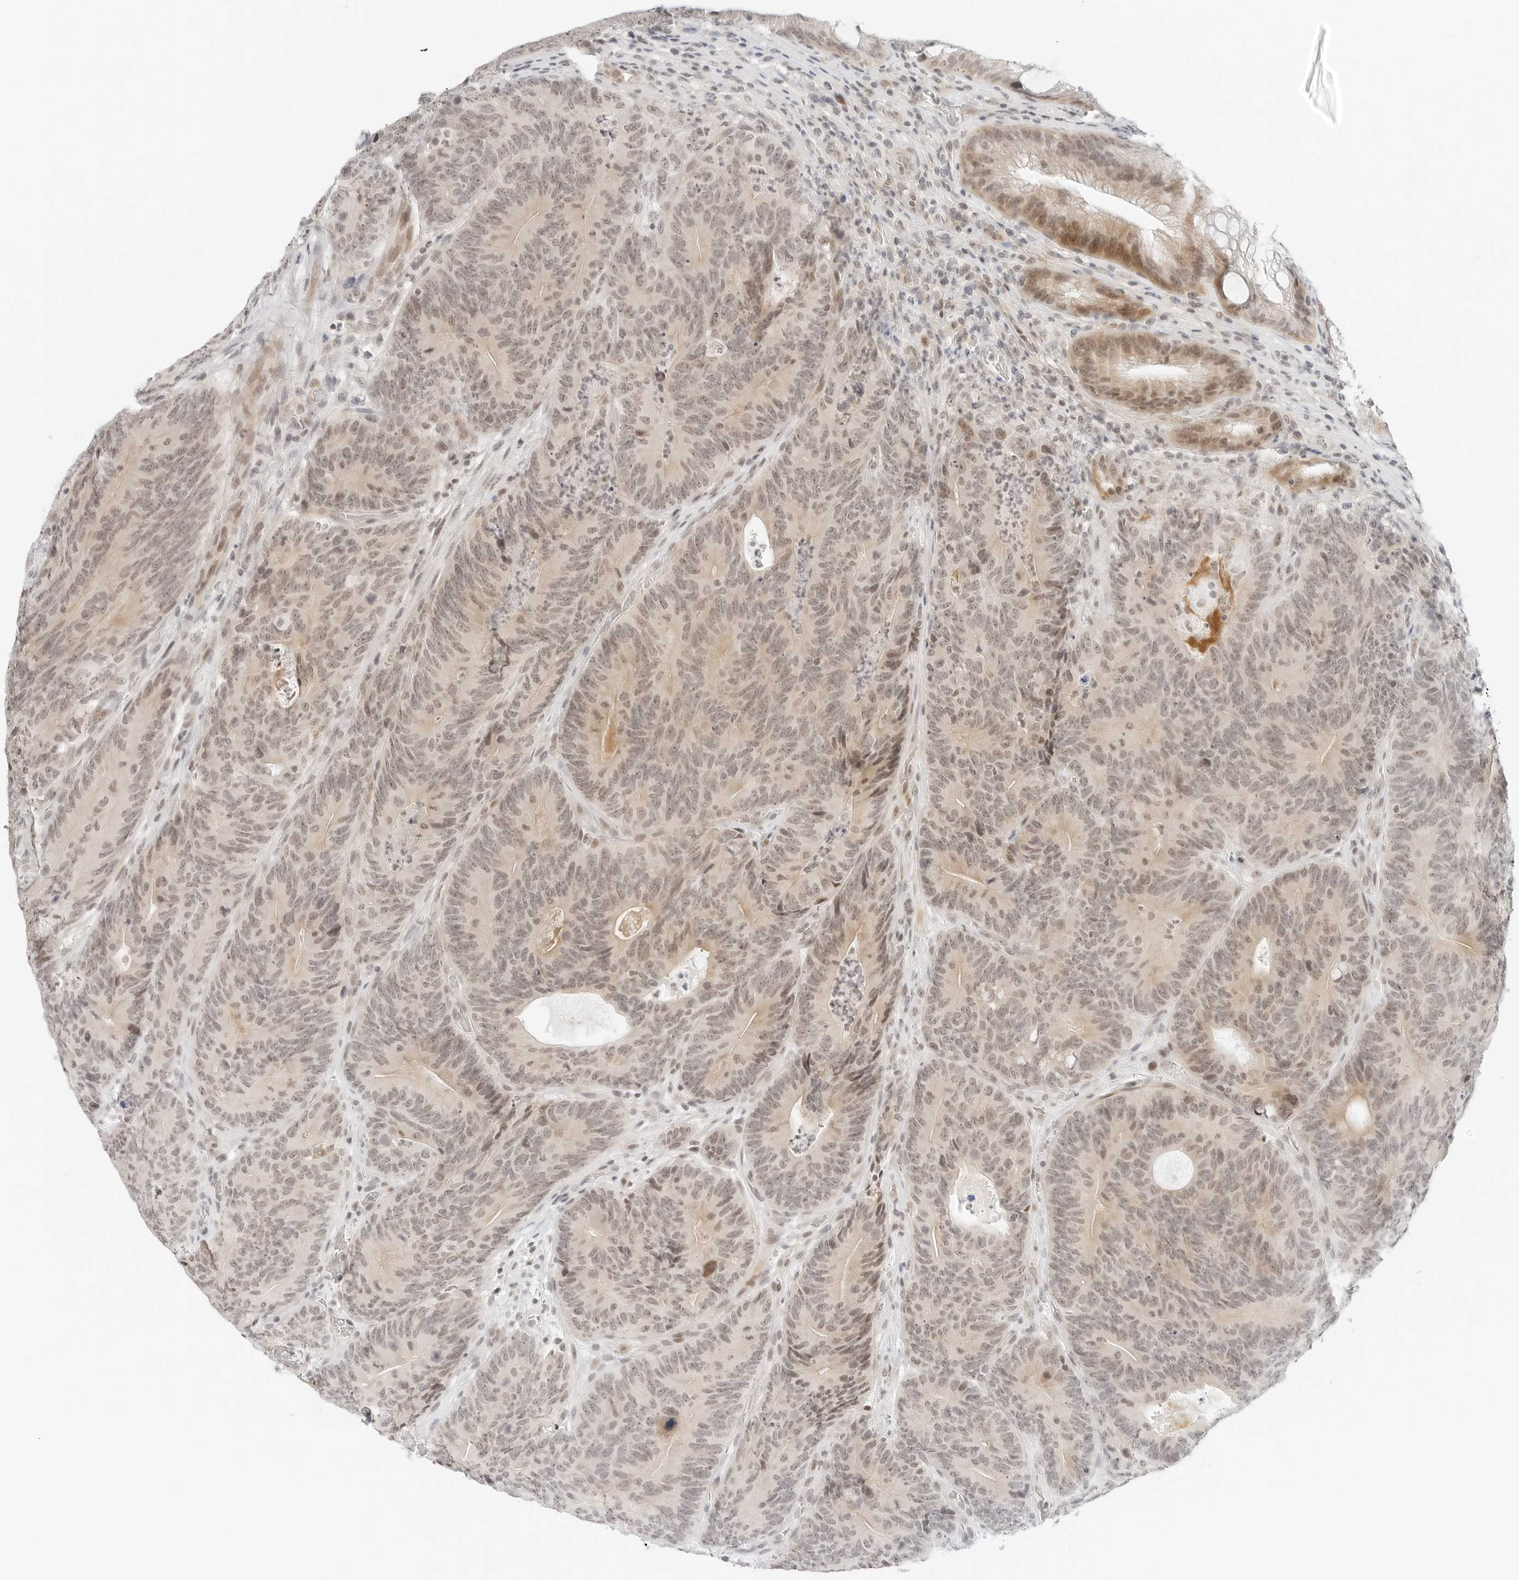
{"staining": {"intensity": "moderate", "quantity": "<25%", "location": "cytoplasmic/membranous,nuclear"}, "tissue": "colorectal cancer", "cell_type": "Tumor cells", "image_type": "cancer", "snomed": [{"axis": "morphology", "description": "Normal tissue, NOS"}, {"axis": "topography", "description": "Colon"}], "caption": "This histopathology image displays IHC staining of colorectal cancer, with low moderate cytoplasmic/membranous and nuclear positivity in about <25% of tumor cells.", "gene": "NEO1", "patient": {"sex": "female", "age": 82}}